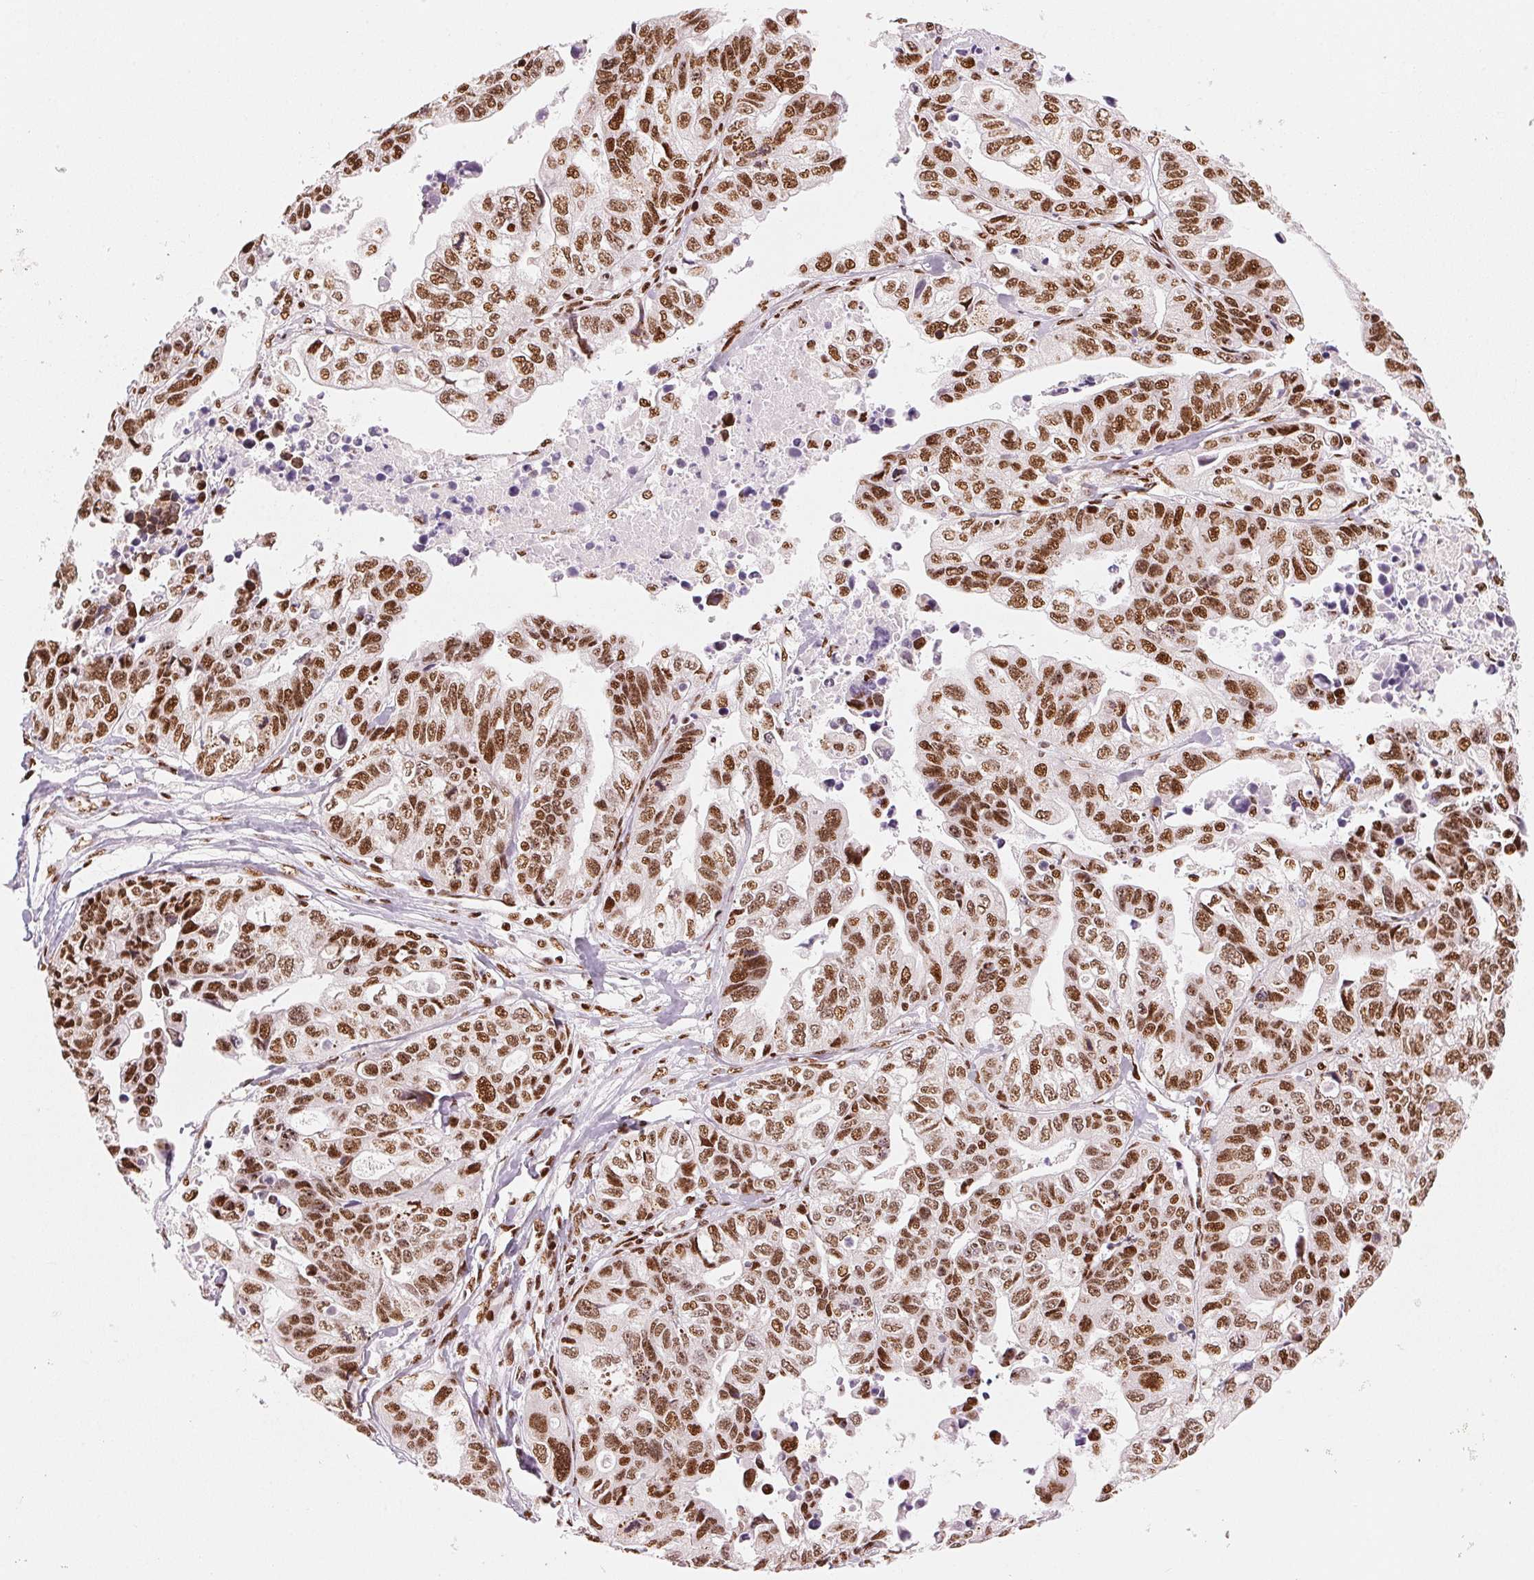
{"staining": {"intensity": "strong", "quantity": ">75%", "location": "nuclear"}, "tissue": "stomach cancer", "cell_type": "Tumor cells", "image_type": "cancer", "snomed": [{"axis": "morphology", "description": "Adenocarcinoma, NOS"}, {"axis": "topography", "description": "Stomach, upper"}], "caption": "A brown stain labels strong nuclear expression of a protein in human stomach adenocarcinoma tumor cells.", "gene": "NXF1", "patient": {"sex": "female", "age": 67}}